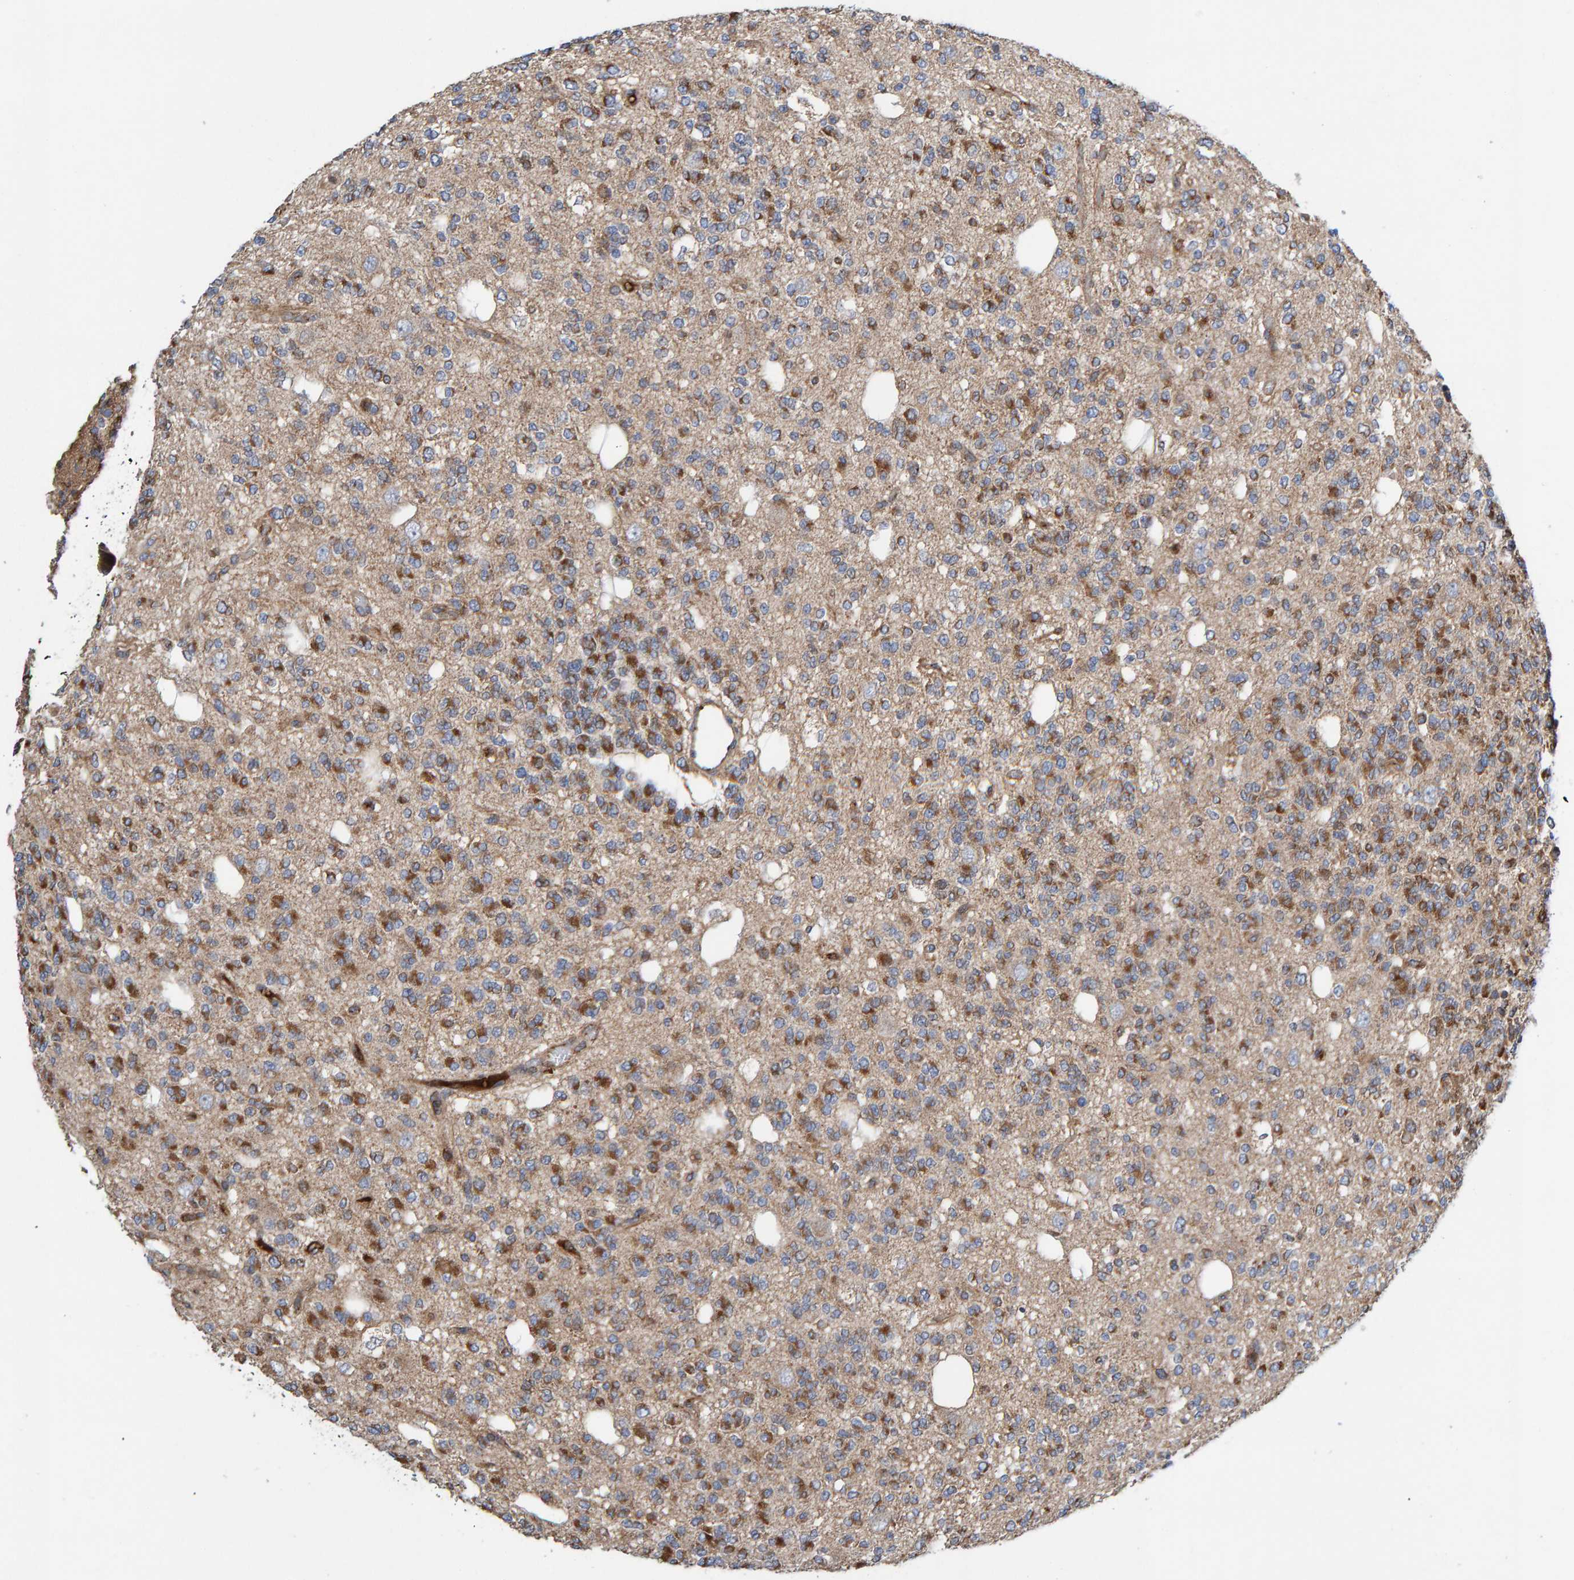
{"staining": {"intensity": "moderate", "quantity": "25%-75%", "location": "cytoplasmic/membranous"}, "tissue": "glioma", "cell_type": "Tumor cells", "image_type": "cancer", "snomed": [{"axis": "morphology", "description": "Glioma, malignant, Low grade"}, {"axis": "topography", "description": "Brain"}], "caption": "Protein staining reveals moderate cytoplasmic/membranous positivity in approximately 25%-75% of tumor cells in glioma. (Brightfield microscopy of DAB IHC at high magnification).", "gene": "KIAA0753", "patient": {"sex": "male", "age": 38}}